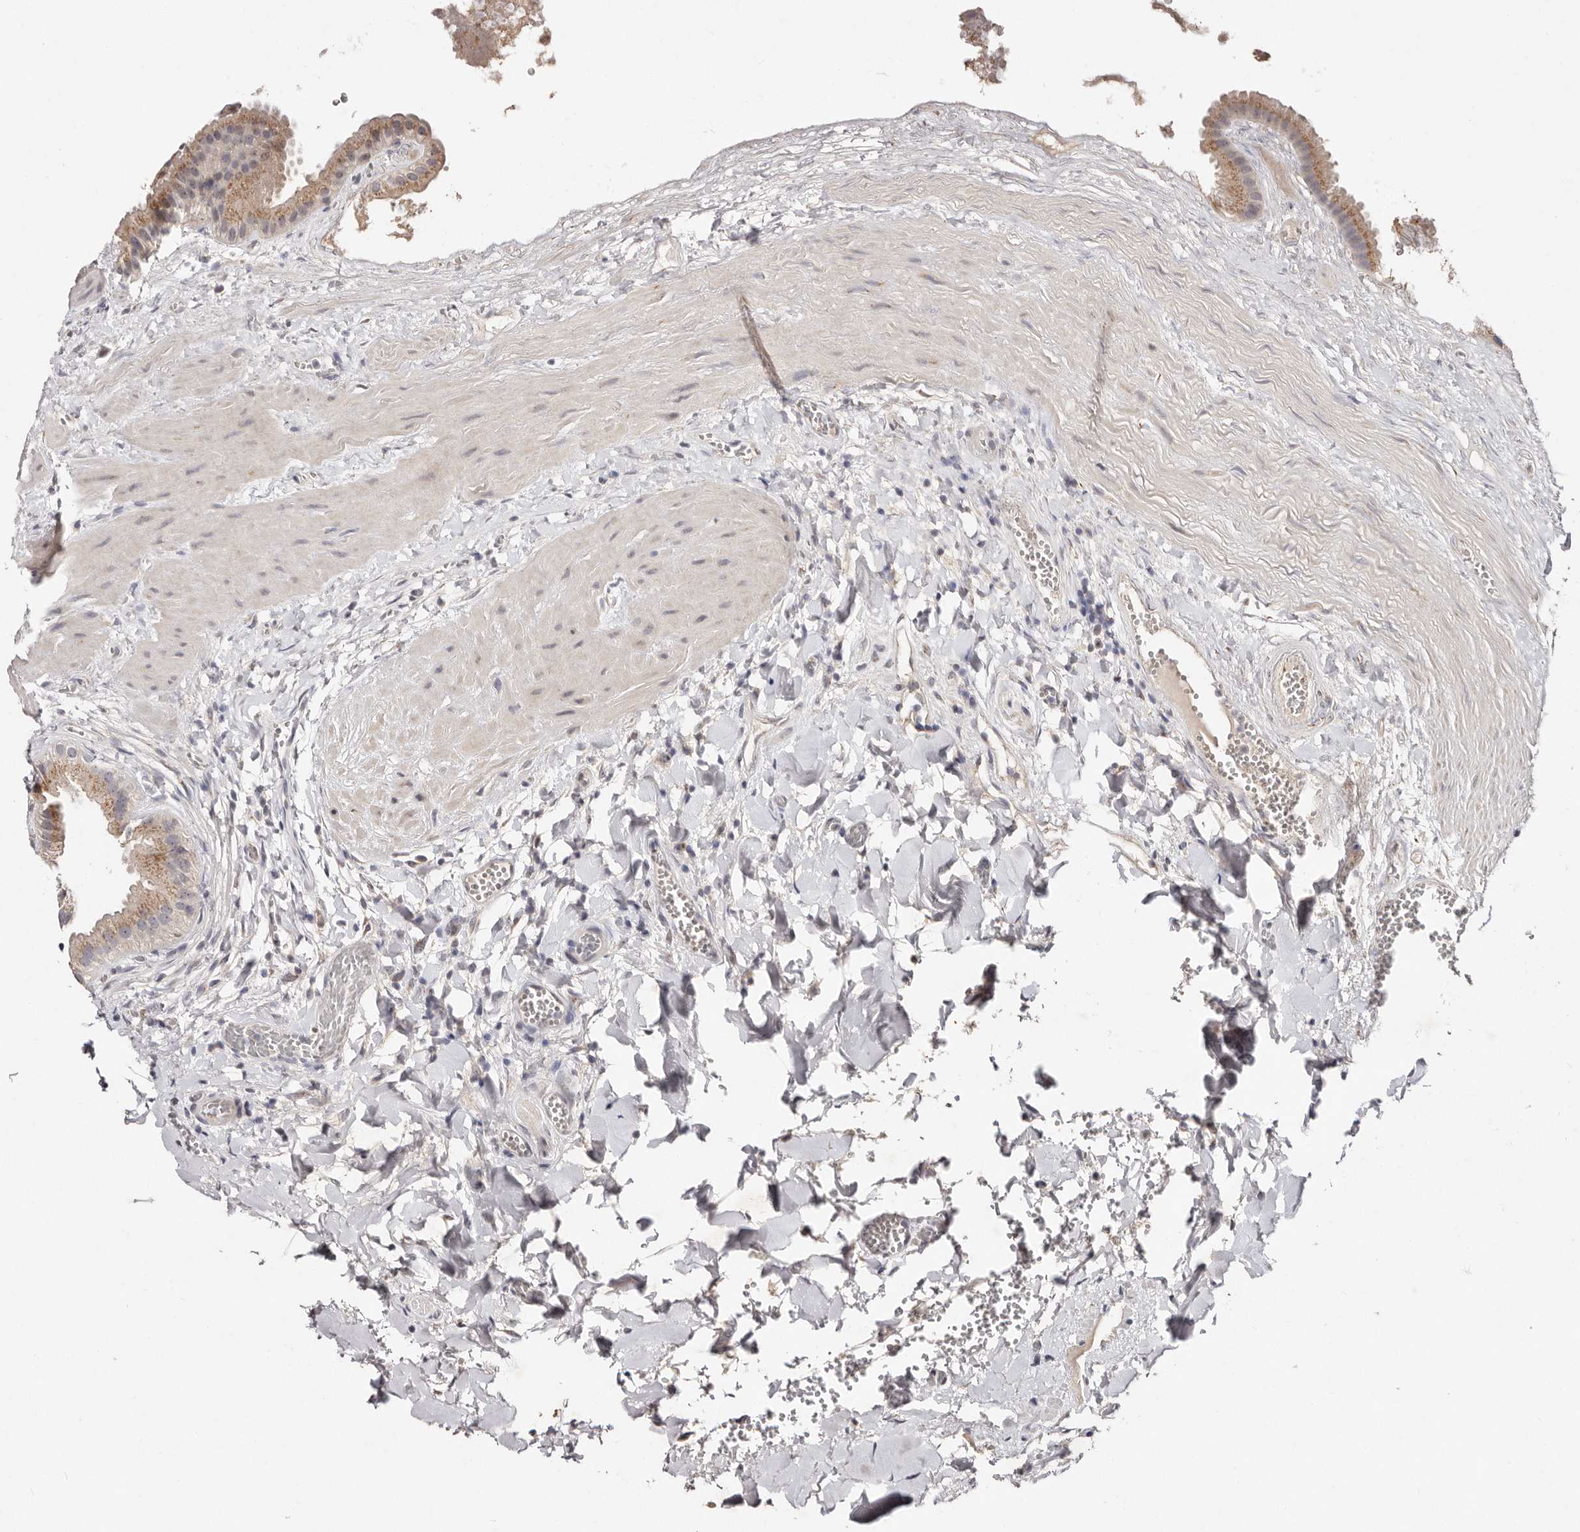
{"staining": {"intensity": "moderate", "quantity": ">75%", "location": "cytoplasmic/membranous"}, "tissue": "gallbladder", "cell_type": "Glandular cells", "image_type": "normal", "snomed": [{"axis": "morphology", "description": "Normal tissue, NOS"}, {"axis": "topography", "description": "Gallbladder"}], "caption": "This micrograph demonstrates normal gallbladder stained with IHC to label a protein in brown. The cytoplasmic/membranous of glandular cells show moderate positivity for the protein. Nuclei are counter-stained blue.", "gene": "KLF7", "patient": {"sex": "male", "age": 55}}